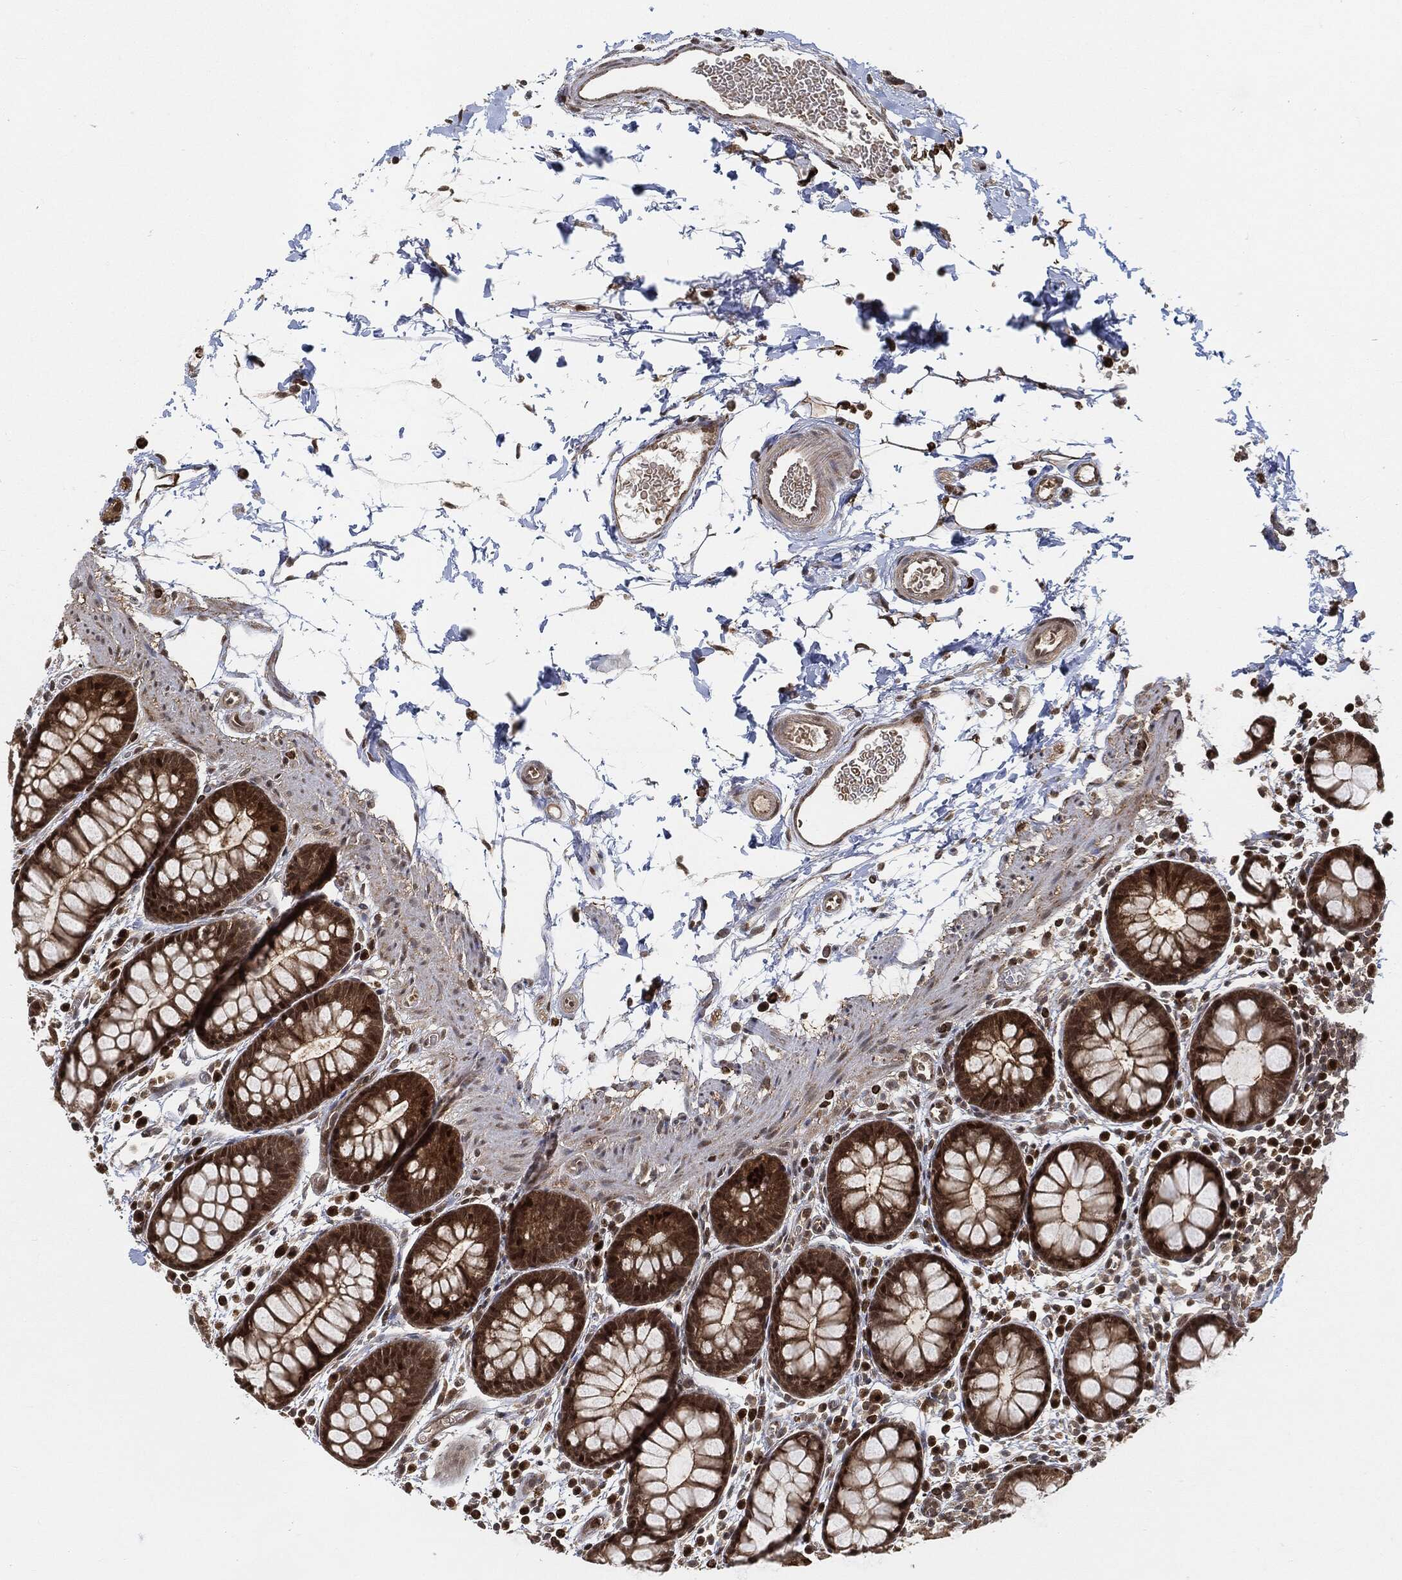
{"staining": {"intensity": "moderate", "quantity": ">75%", "location": "cytoplasmic/membranous,nuclear"}, "tissue": "rectum", "cell_type": "Glandular cells", "image_type": "normal", "snomed": [{"axis": "morphology", "description": "Normal tissue, NOS"}, {"axis": "topography", "description": "Rectum"}], "caption": "The immunohistochemical stain shows moderate cytoplasmic/membranous,nuclear staining in glandular cells of unremarkable rectum. Nuclei are stained in blue.", "gene": "CUTA", "patient": {"sex": "male", "age": 57}}